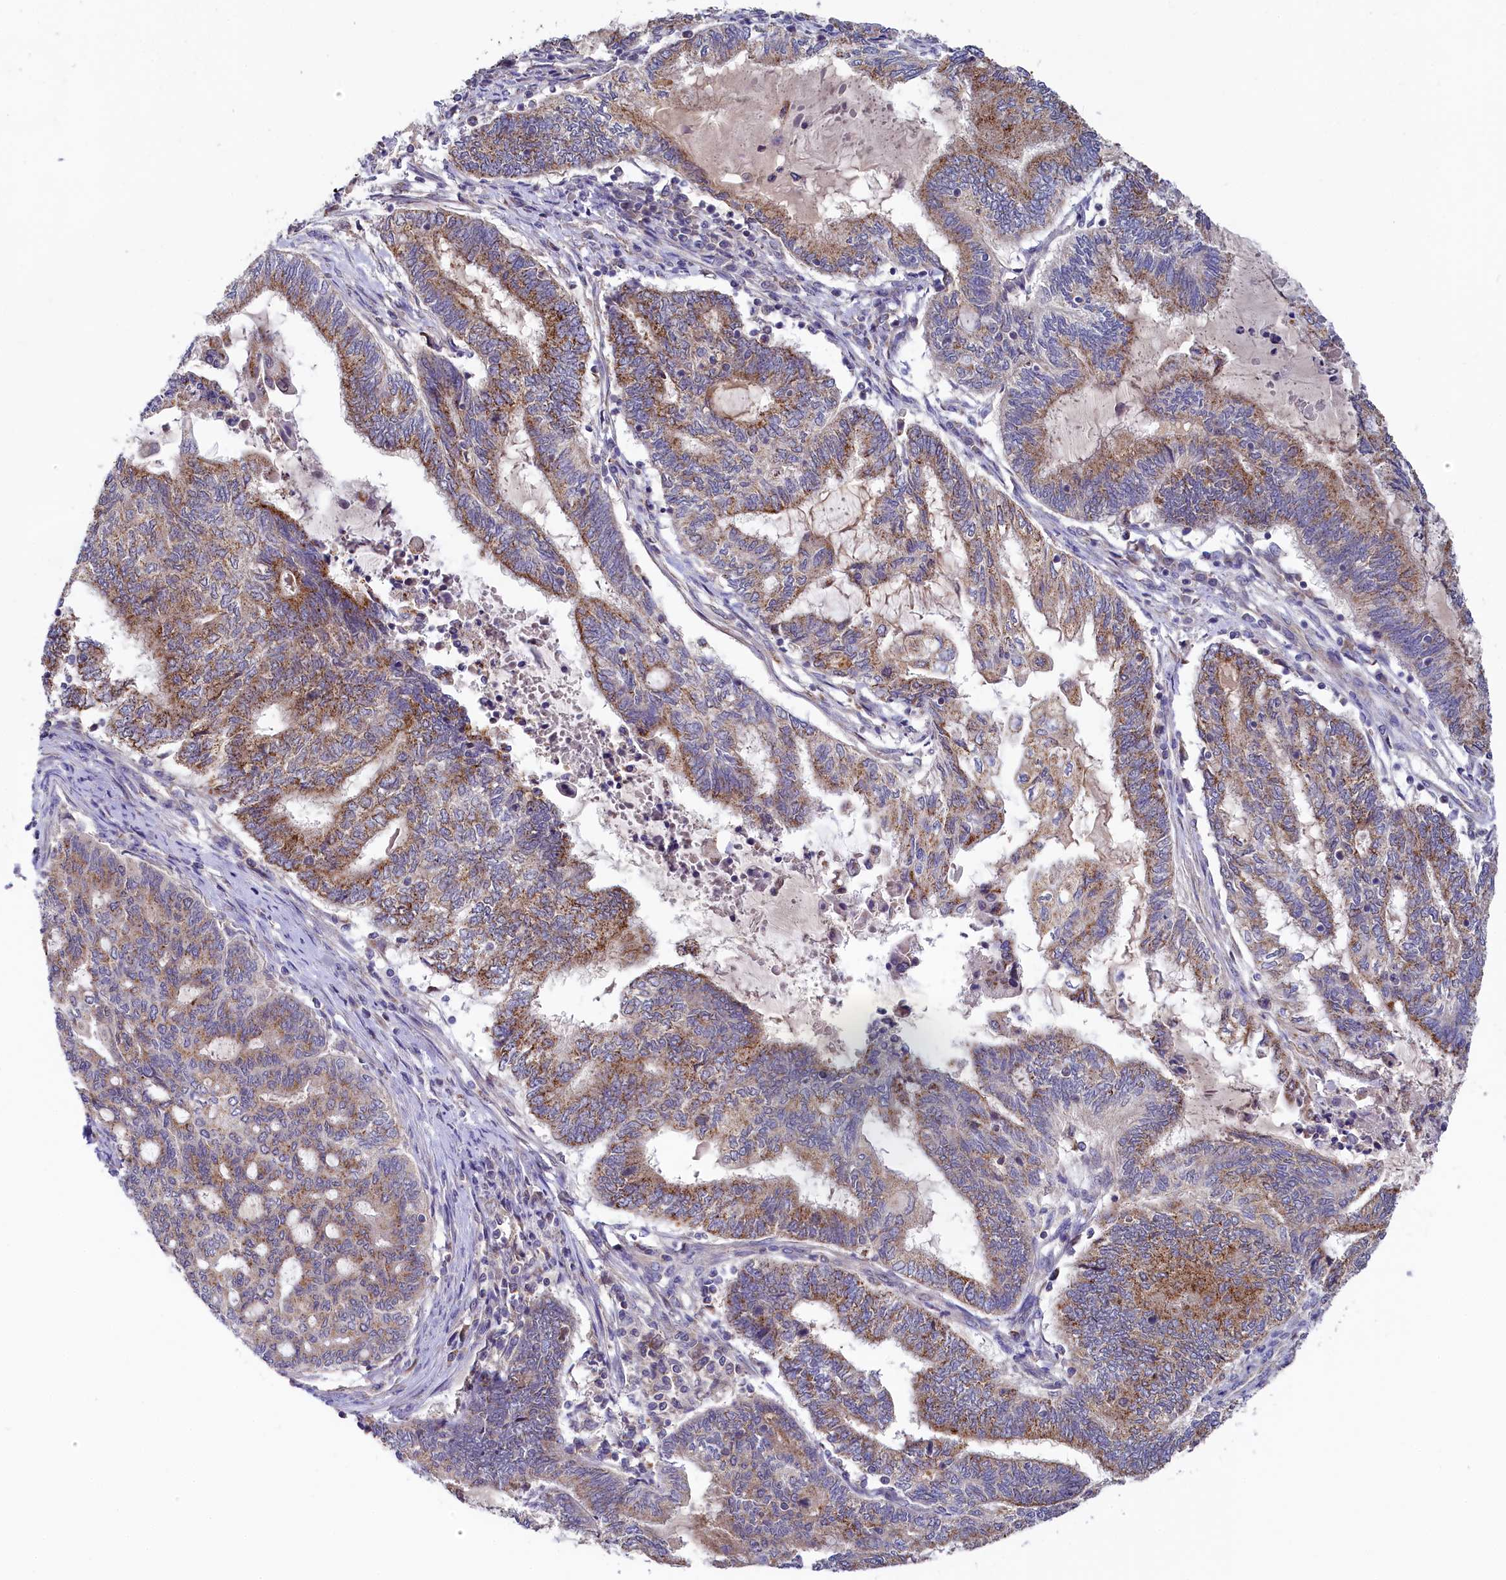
{"staining": {"intensity": "moderate", "quantity": ">75%", "location": "cytoplasmic/membranous"}, "tissue": "endometrial cancer", "cell_type": "Tumor cells", "image_type": "cancer", "snomed": [{"axis": "morphology", "description": "Adenocarcinoma, NOS"}, {"axis": "topography", "description": "Uterus"}, {"axis": "topography", "description": "Endometrium"}], "caption": "This is an image of IHC staining of adenocarcinoma (endometrial), which shows moderate positivity in the cytoplasmic/membranous of tumor cells.", "gene": "SPINK9", "patient": {"sex": "female", "age": 70}}